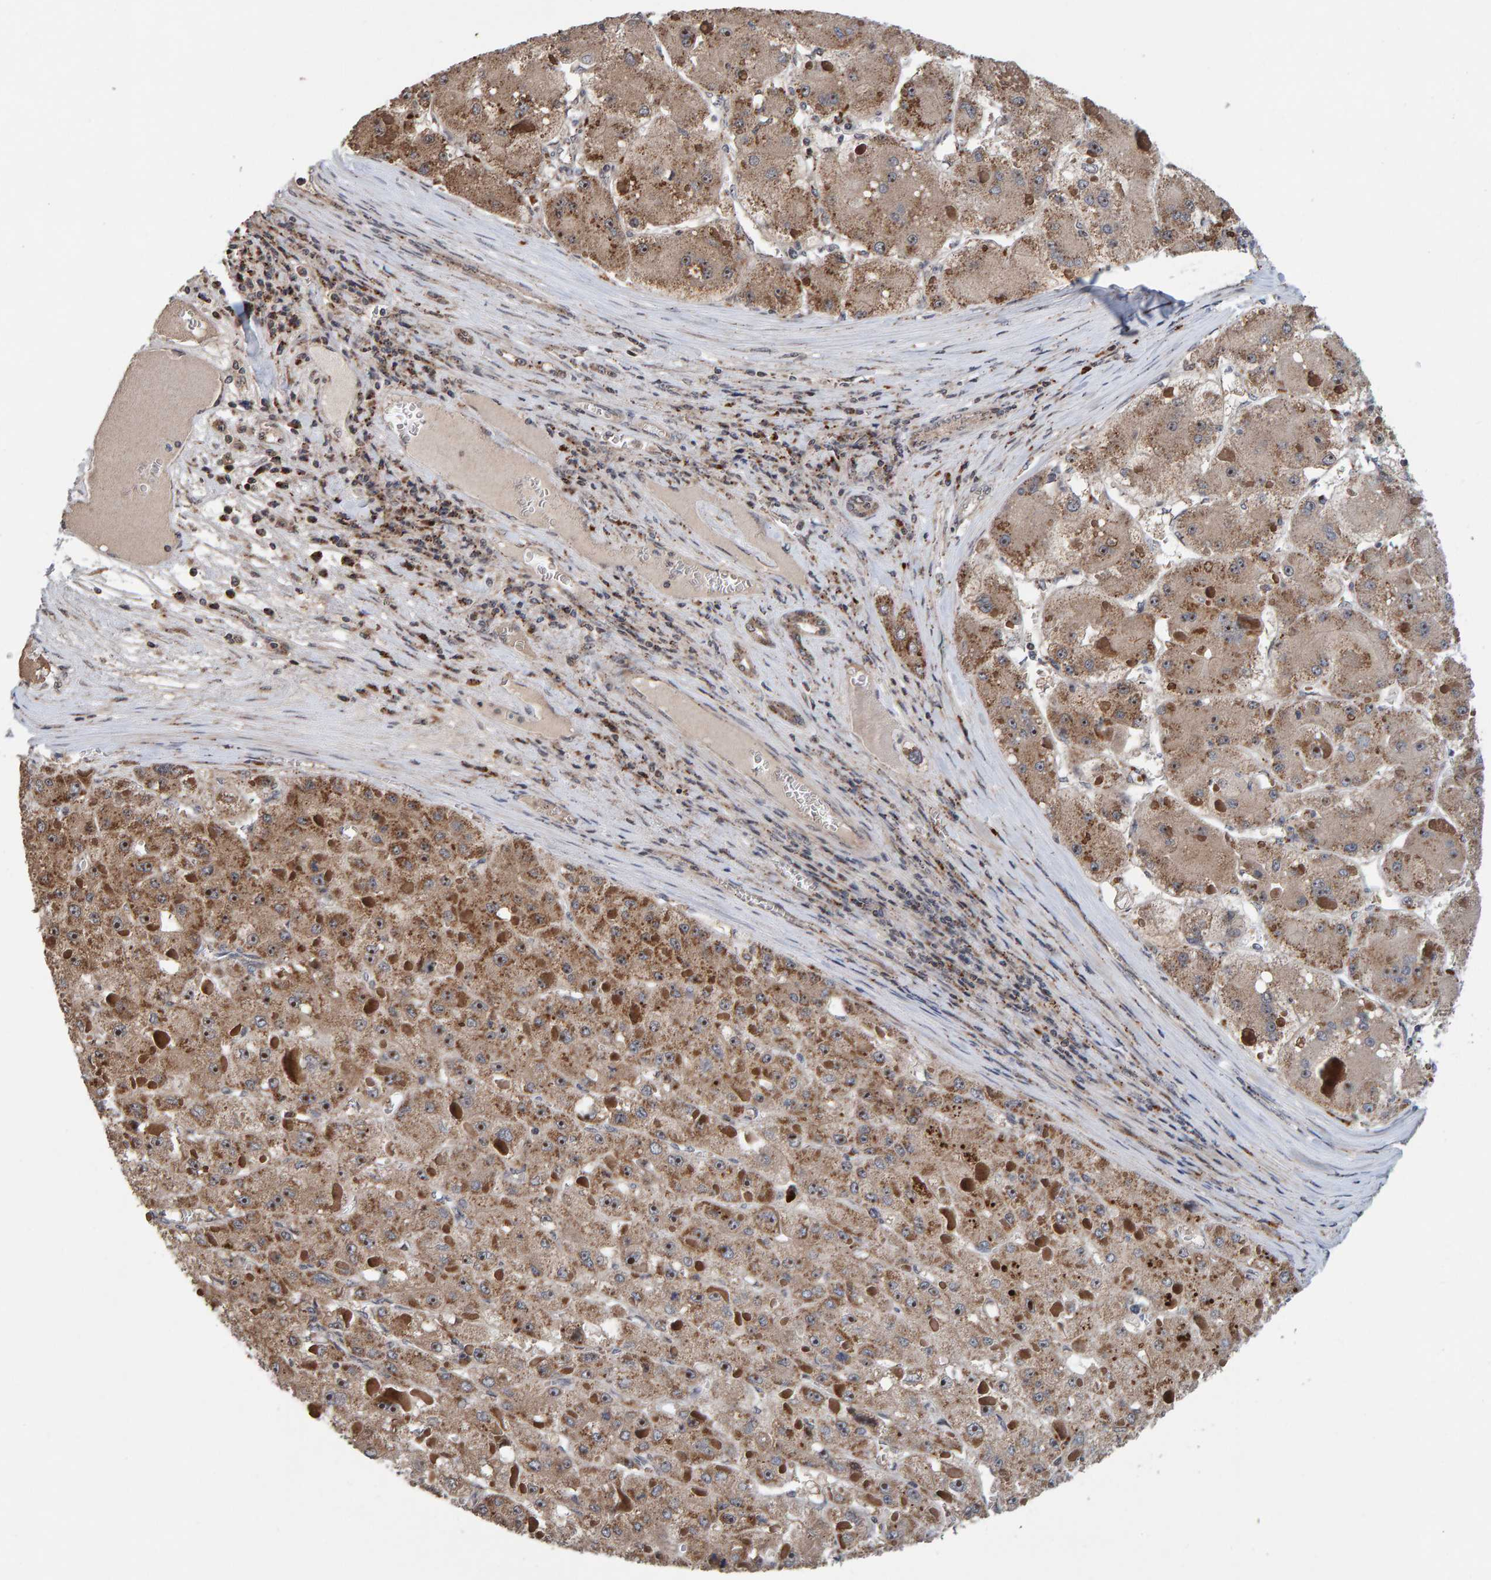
{"staining": {"intensity": "moderate", "quantity": ">75%", "location": "cytoplasmic/membranous,nuclear"}, "tissue": "liver cancer", "cell_type": "Tumor cells", "image_type": "cancer", "snomed": [{"axis": "morphology", "description": "Carcinoma, Hepatocellular, NOS"}, {"axis": "topography", "description": "Liver"}], "caption": "Liver cancer (hepatocellular carcinoma) was stained to show a protein in brown. There is medium levels of moderate cytoplasmic/membranous and nuclear positivity in approximately >75% of tumor cells.", "gene": "CCDC25", "patient": {"sex": "female", "age": 73}}